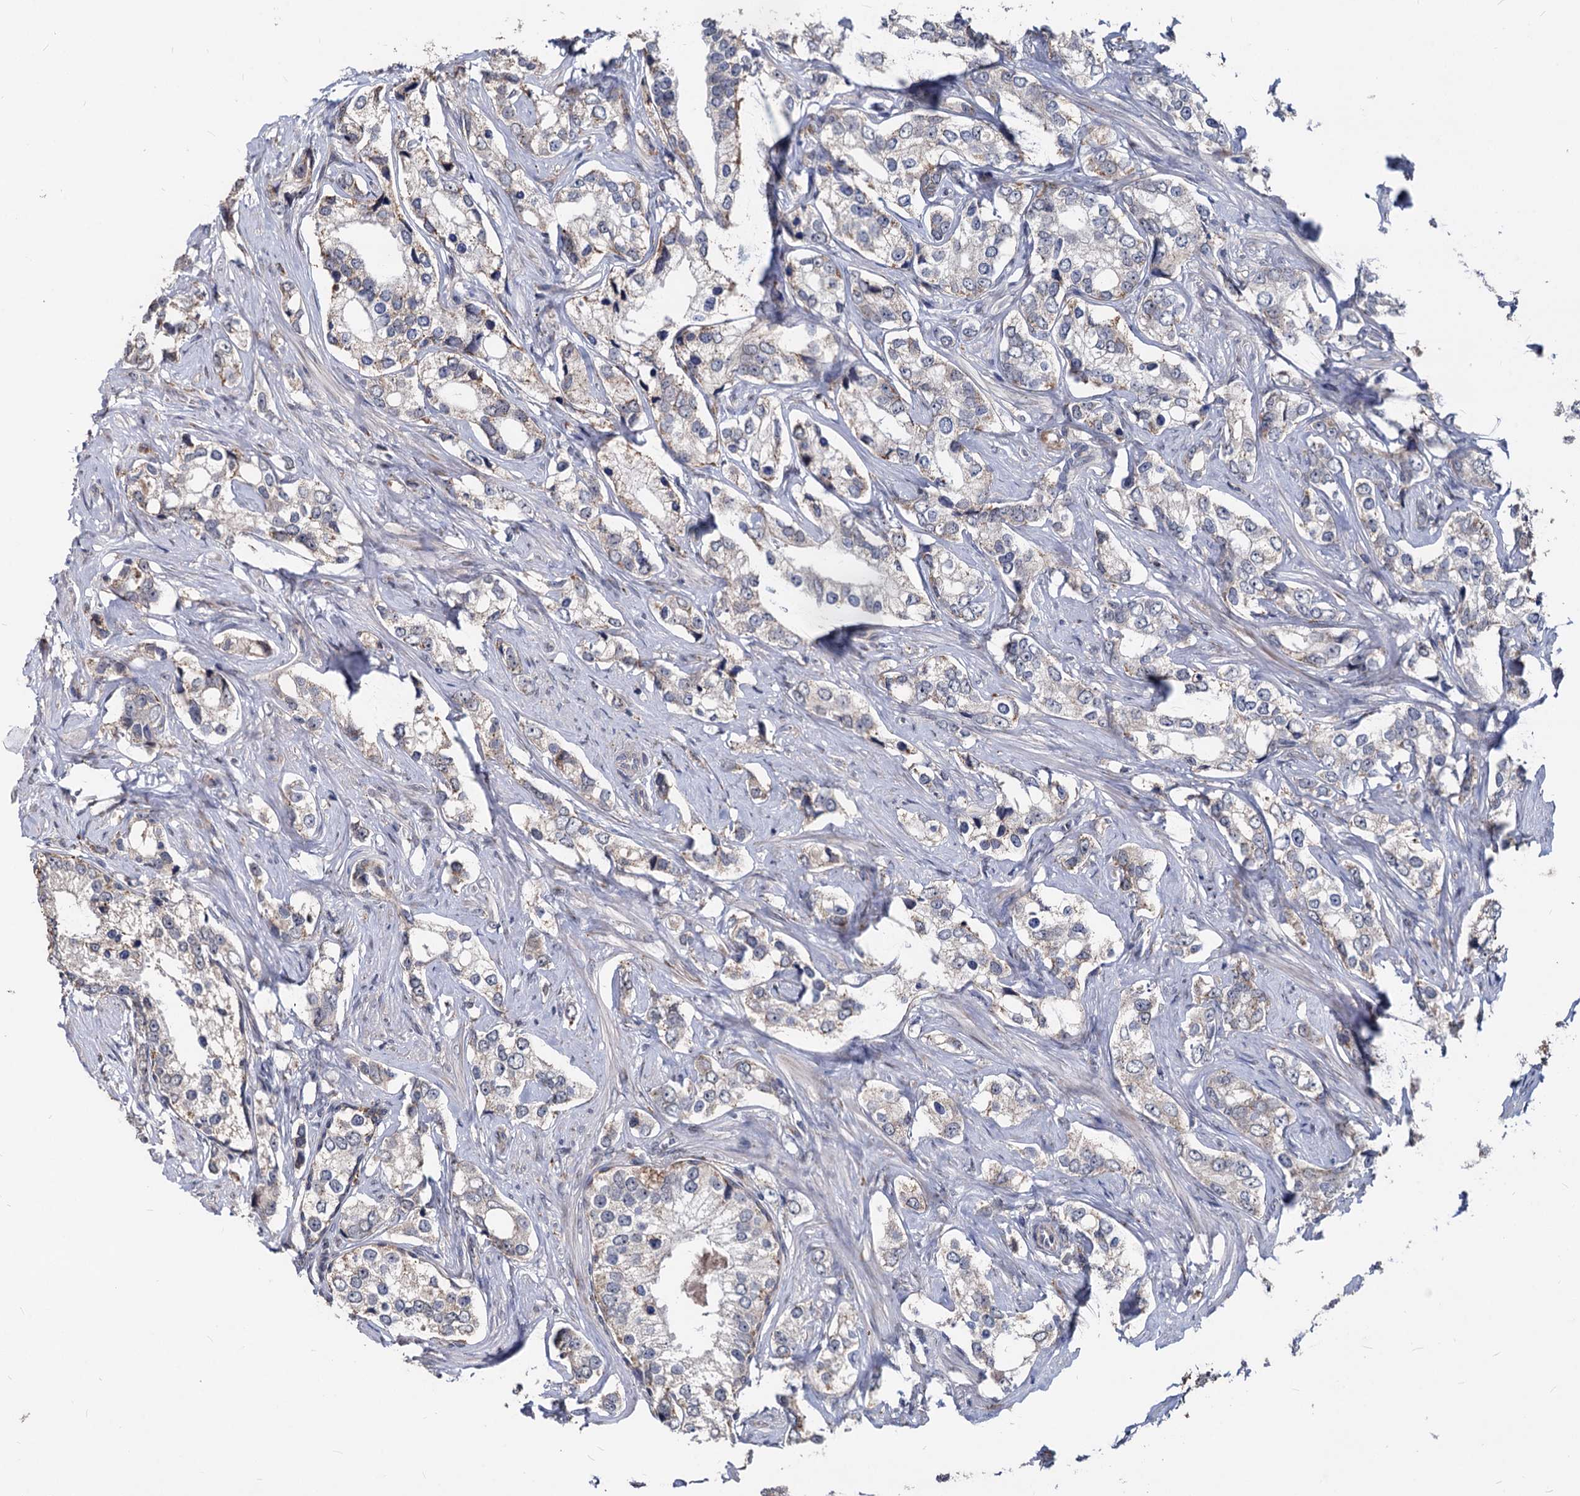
{"staining": {"intensity": "negative", "quantity": "none", "location": "none"}, "tissue": "prostate cancer", "cell_type": "Tumor cells", "image_type": "cancer", "snomed": [{"axis": "morphology", "description": "Adenocarcinoma, High grade"}, {"axis": "topography", "description": "Prostate"}], "caption": "The photomicrograph reveals no staining of tumor cells in prostate high-grade adenocarcinoma. (DAB IHC visualized using brightfield microscopy, high magnification).", "gene": "SMAGP", "patient": {"sex": "male", "age": 66}}